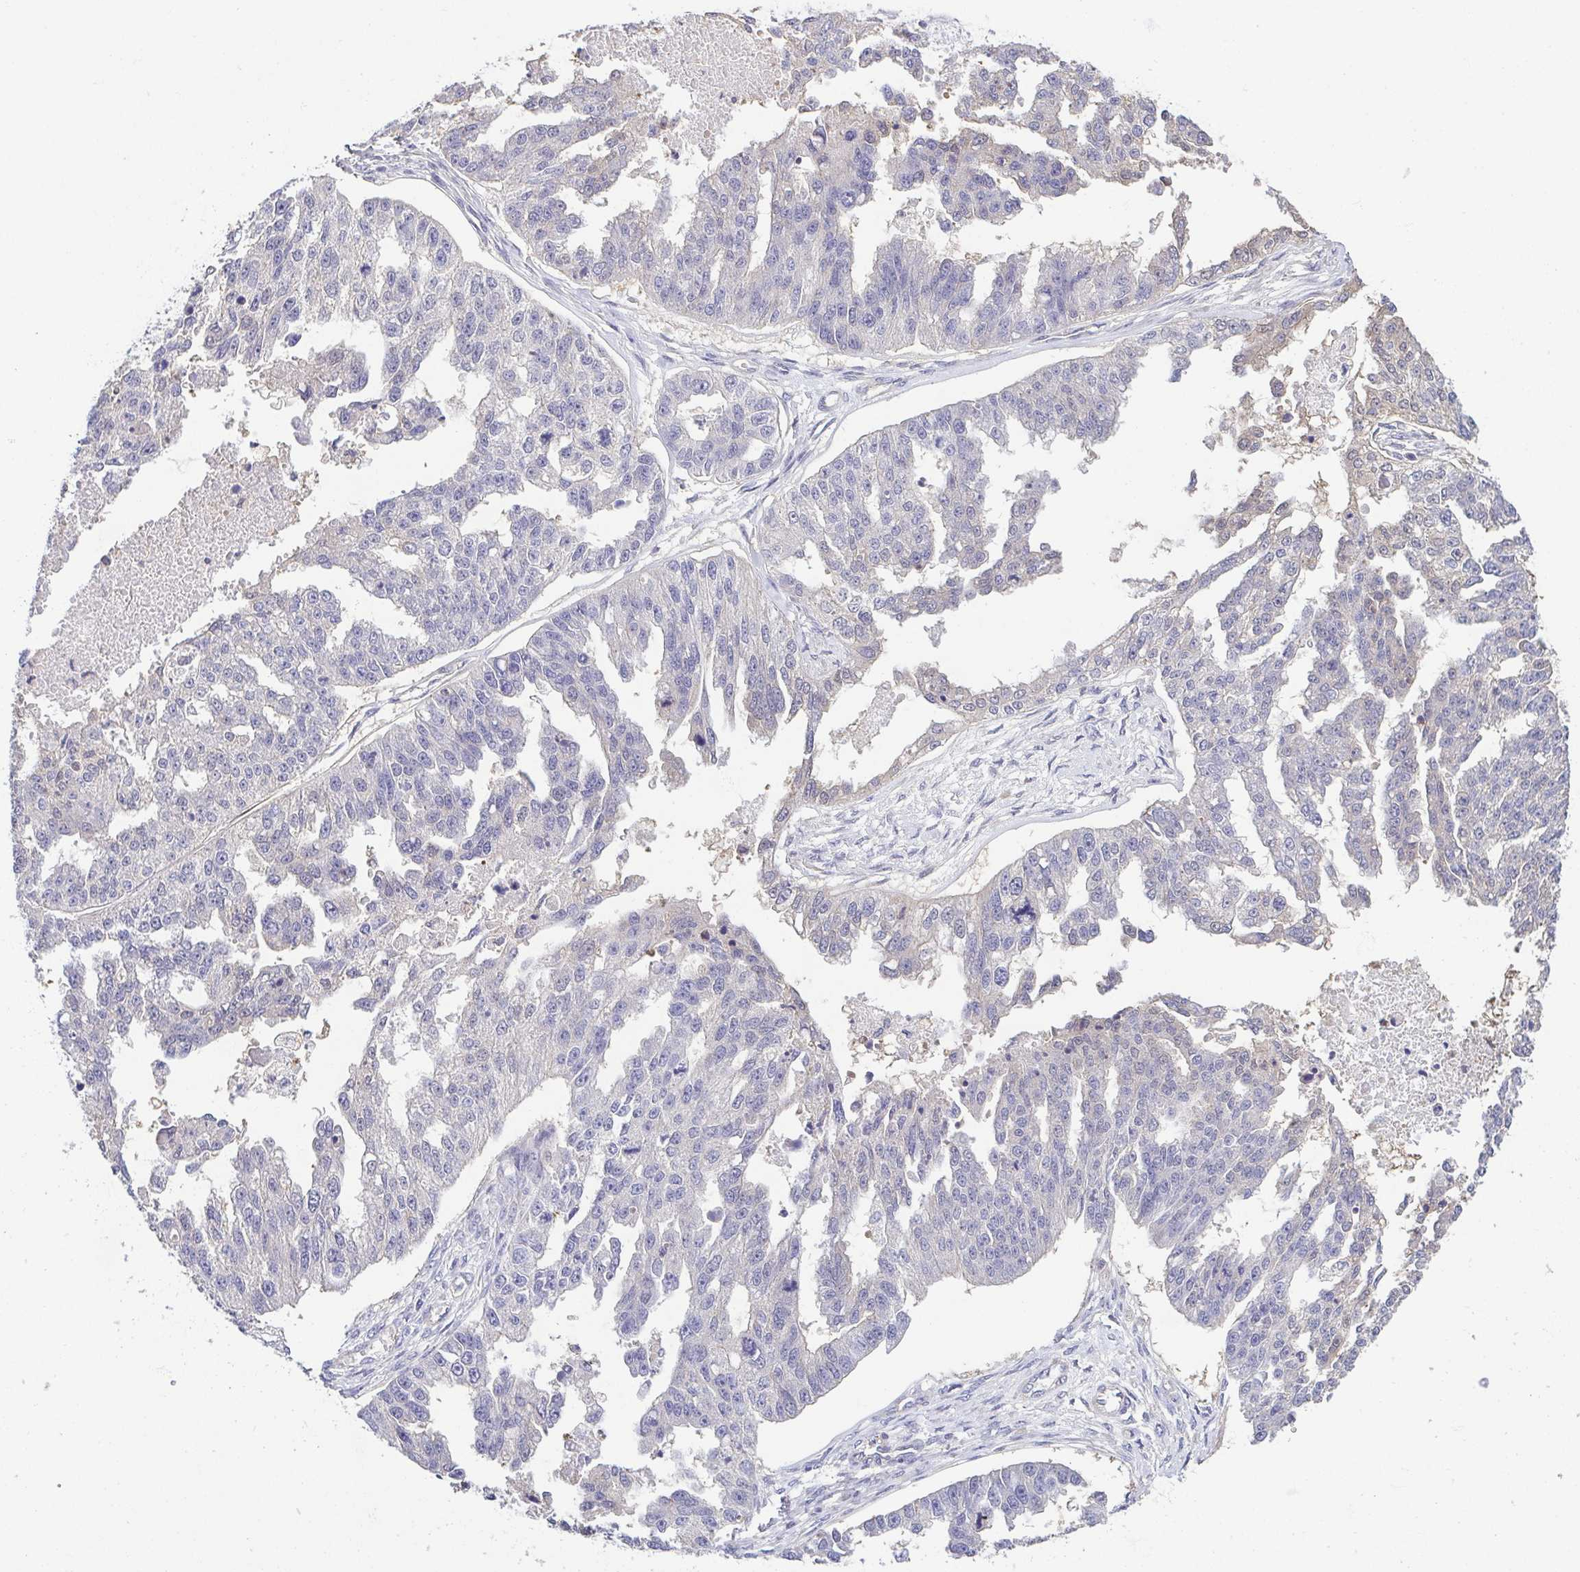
{"staining": {"intensity": "negative", "quantity": "none", "location": "none"}, "tissue": "ovarian cancer", "cell_type": "Tumor cells", "image_type": "cancer", "snomed": [{"axis": "morphology", "description": "Cystadenocarcinoma, serous, NOS"}, {"axis": "topography", "description": "Ovary"}], "caption": "There is no significant staining in tumor cells of serous cystadenocarcinoma (ovarian).", "gene": "PREPL", "patient": {"sex": "female", "age": 58}}